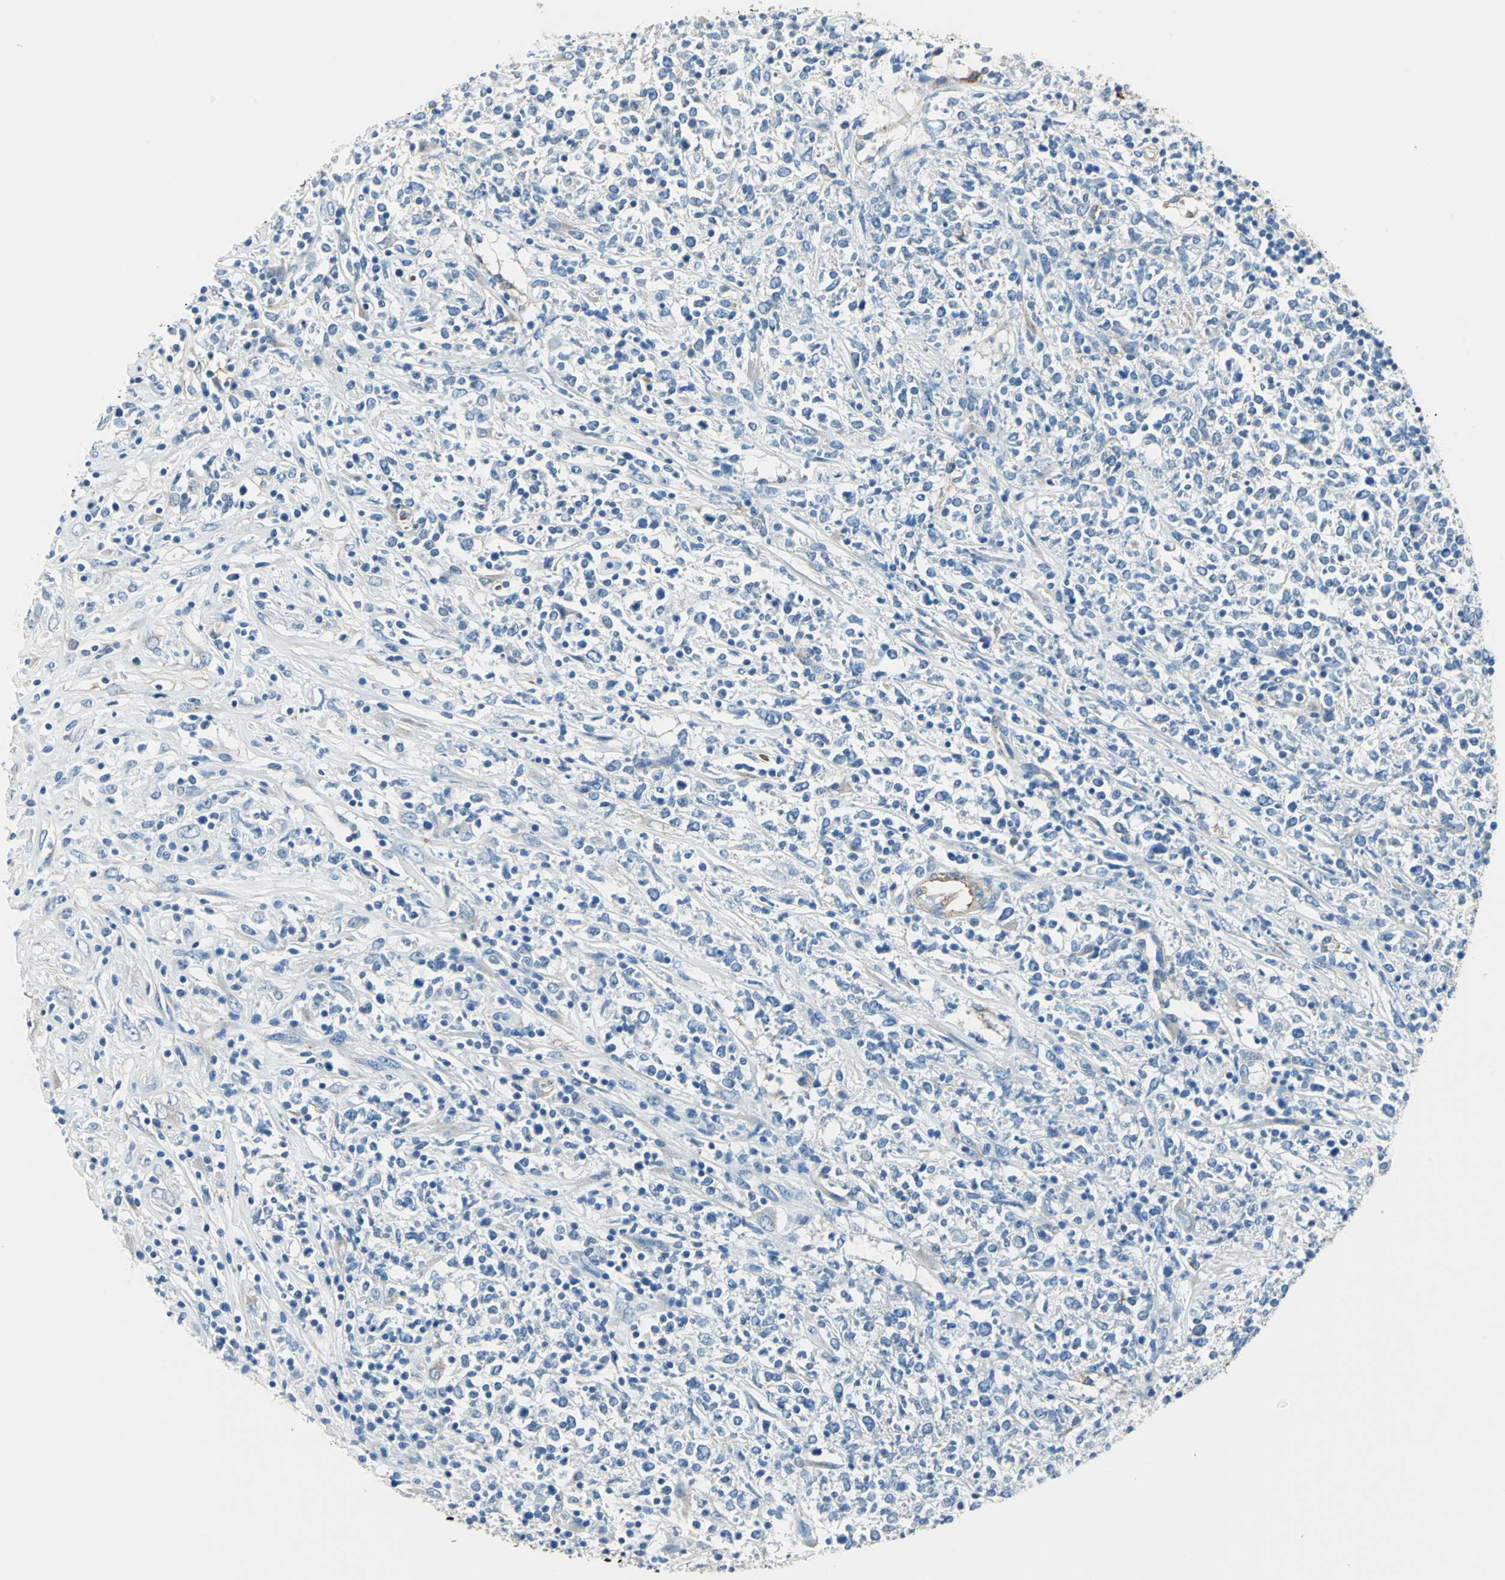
{"staining": {"intensity": "negative", "quantity": "none", "location": "none"}, "tissue": "lymphoma", "cell_type": "Tumor cells", "image_type": "cancer", "snomed": [{"axis": "morphology", "description": "Malignant lymphoma, non-Hodgkin's type, High grade"}, {"axis": "topography", "description": "Lymph node"}], "caption": "Immunohistochemistry (IHC) of malignant lymphoma, non-Hodgkin's type (high-grade) demonstrates no expression in tumor cells.", "gene": "AKAP12", "patient": {"sex": "female", "age": 84}}